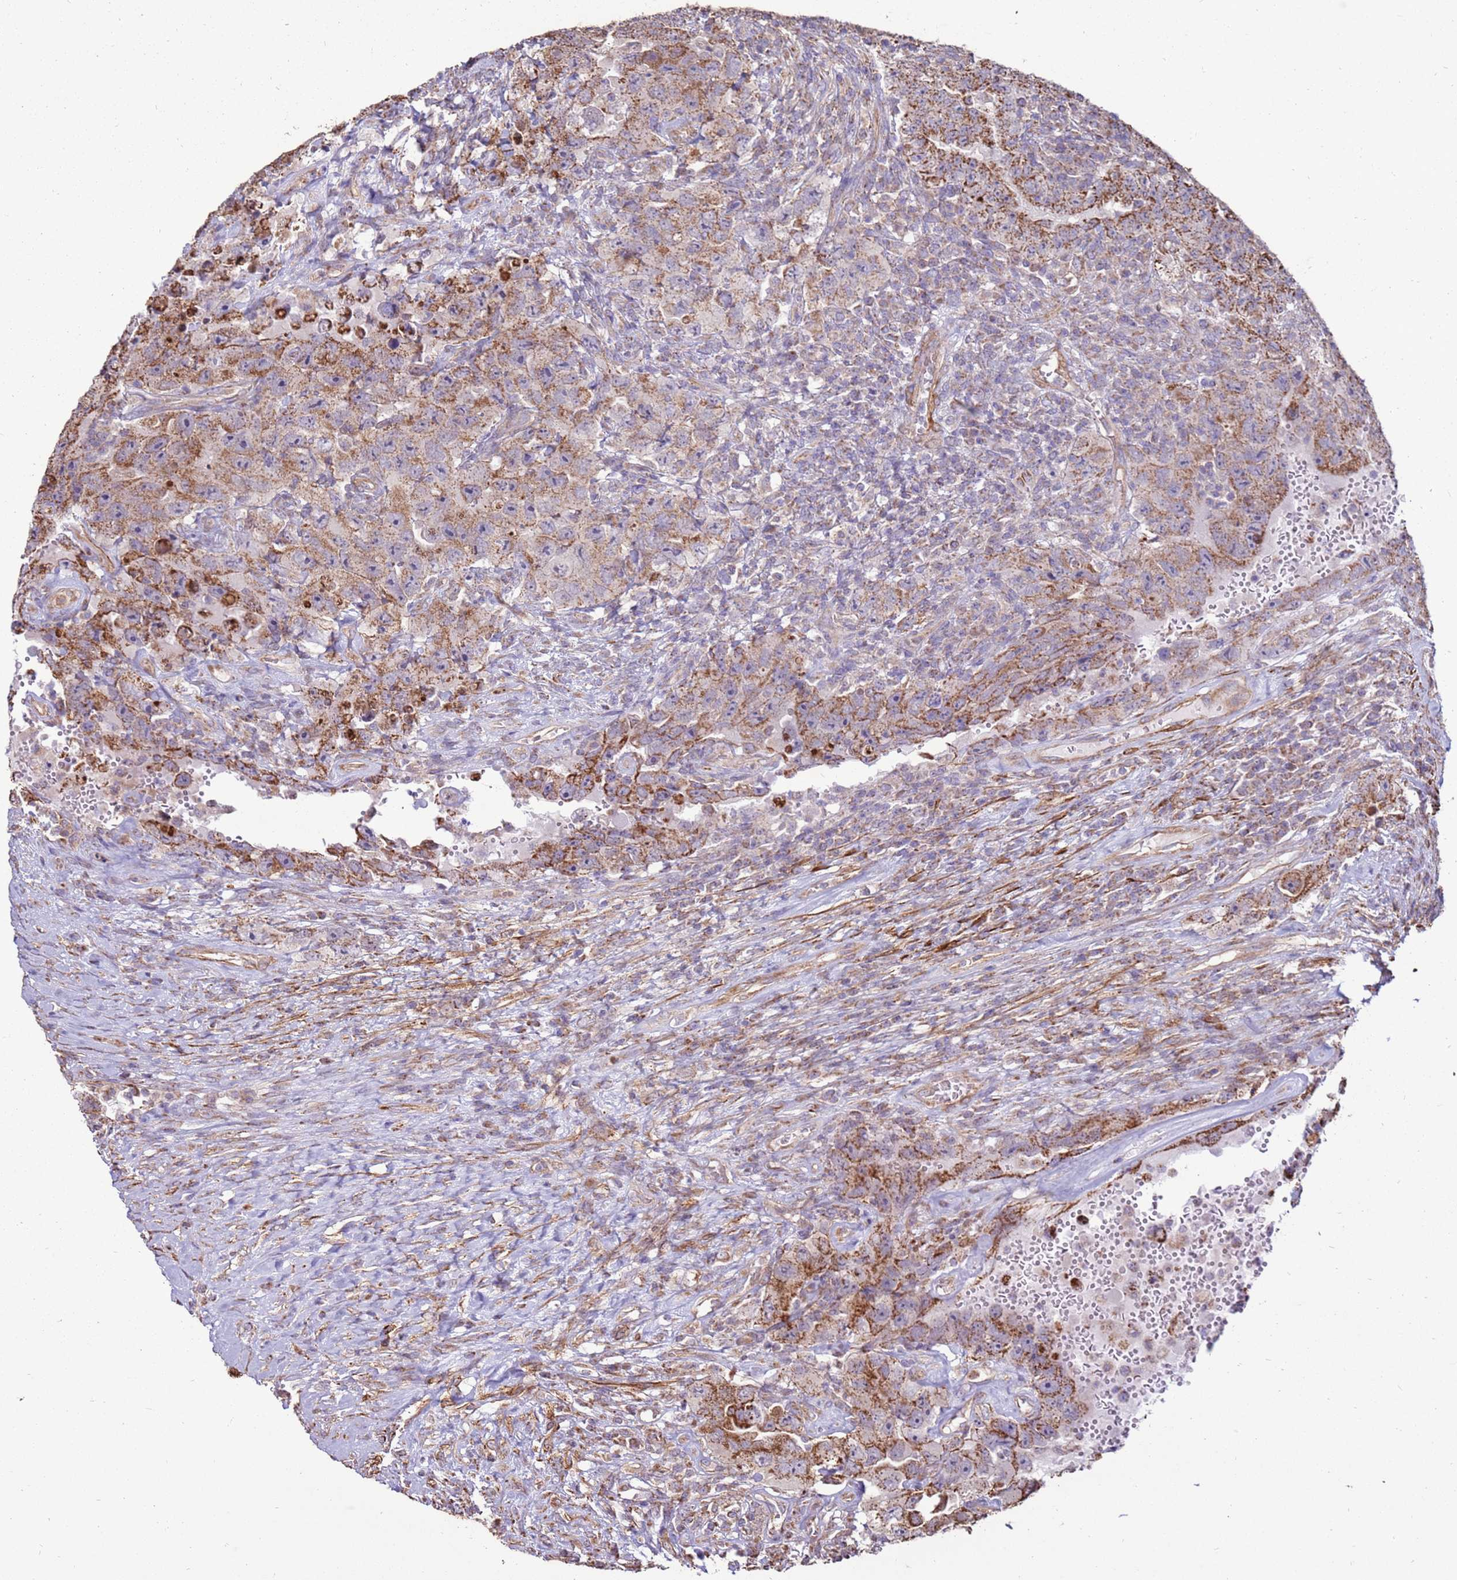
{"staining": {"intensity": "moderate", "quantity": ">75%", "location": "cytoplasmic/membranous"}, "tissue": "testis cancer", "cell_type": "Tumor cells", "image_type": "cancer", "snomed": [{"axis": "morphology", "description": "Carcinoma, Embryonal, NOS"}, {"axis": "topography", "description": "Testis"}], "caption": "Moderate cytoplasmic/membranous positivity for a protein is identified in approximately >75% of tumor cells of testis cancer using IHC.", "gene": "DDX59", "patient": {"sex": "male", "age": 26}}